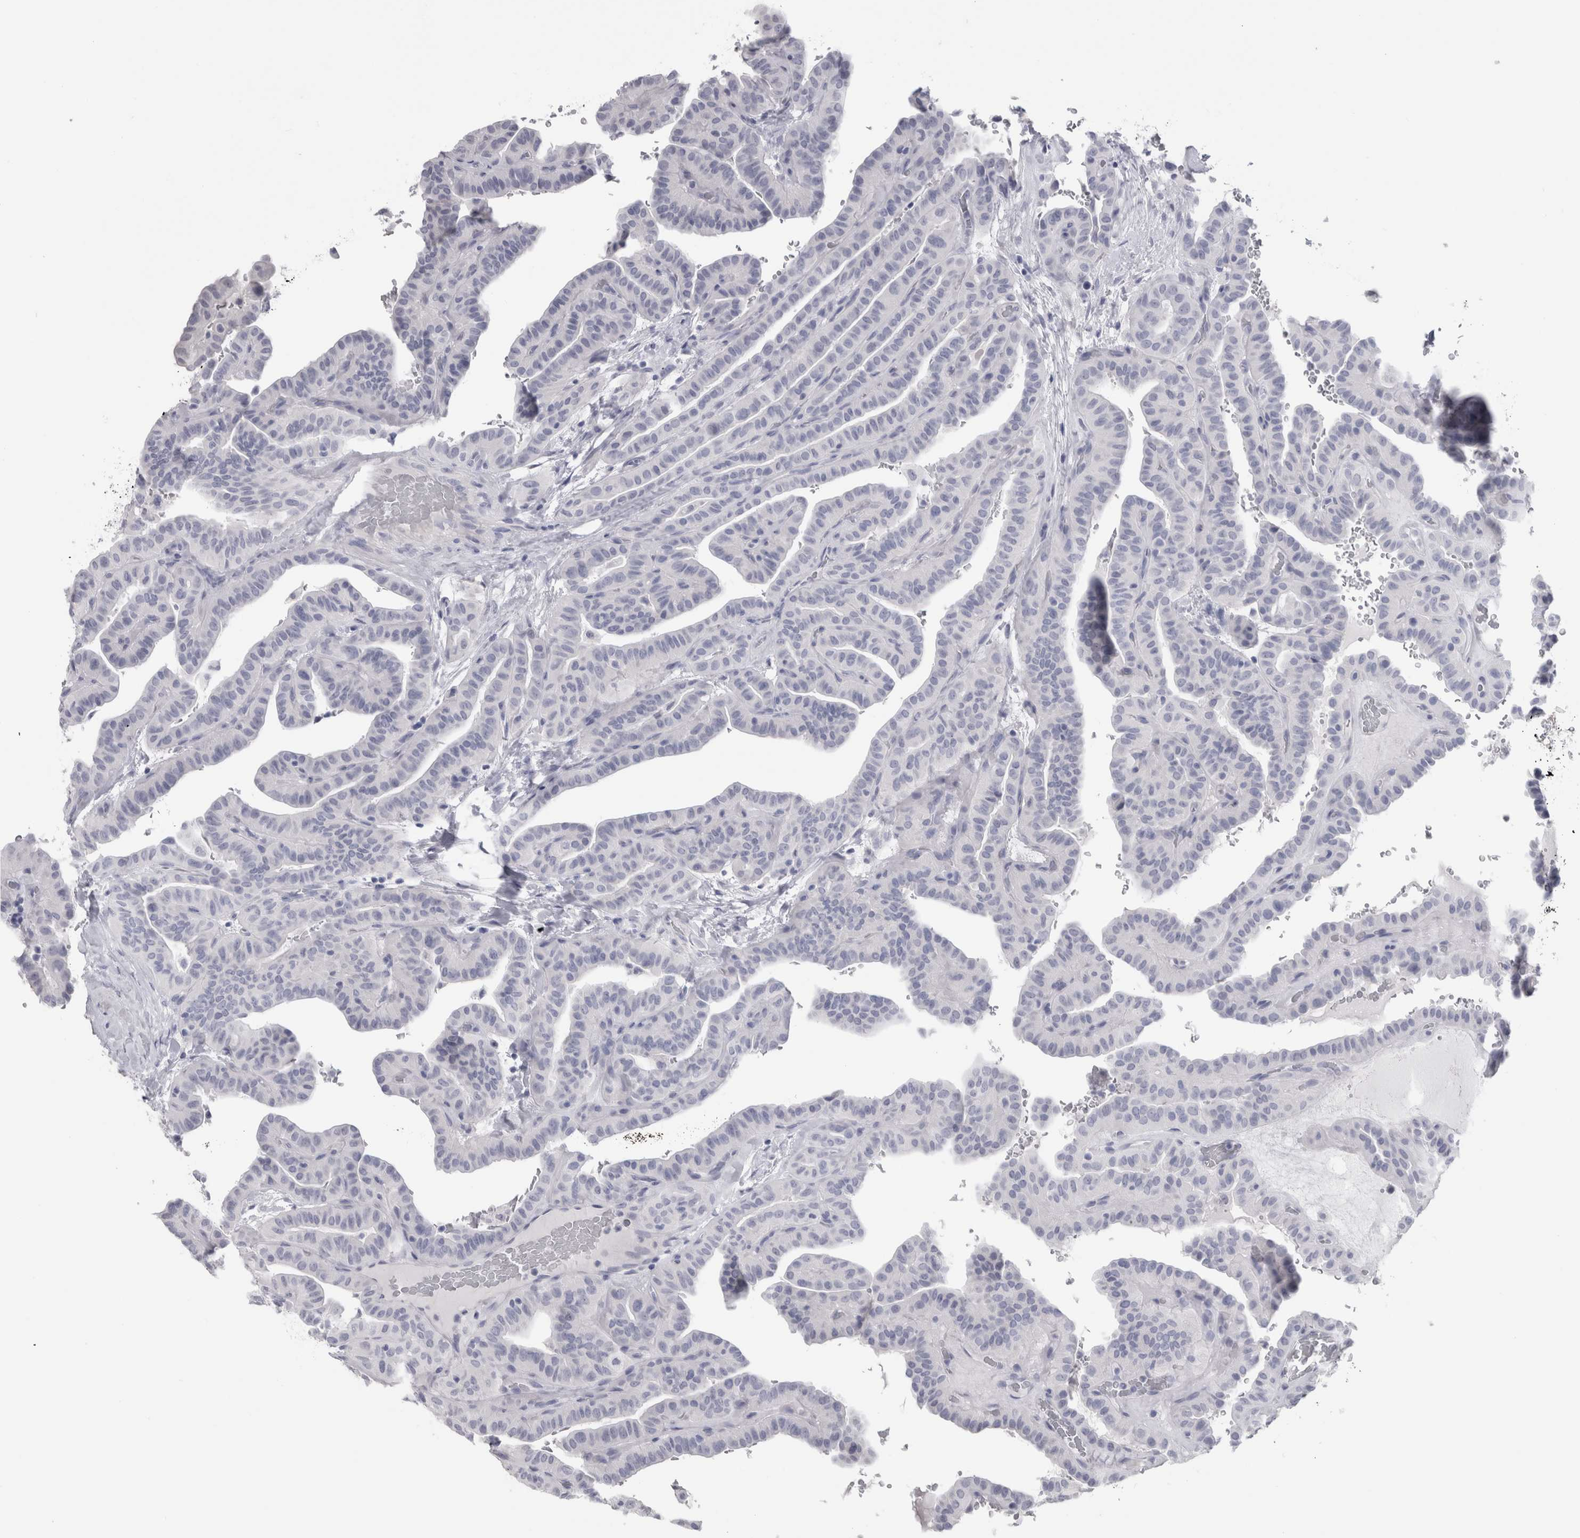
{"staining": {"intensity": "negative", "quantity": "none", "location": "none"}, "tissue": "thyroid cancer", "cell_type": "Tumor cells", "image_type": "cancer", "snomed": [{"axis": "morphology", "description": "Papillary adenocarcinoma, NOS"}, {"axis": "topography", "description": "Thyroid gland"}], "caption": "Photomicrograph shows no significant protein expression in tumor cells of thyroid cancer.", "gene": "PTH", "patient": {"sex": "male", "age": 77}}